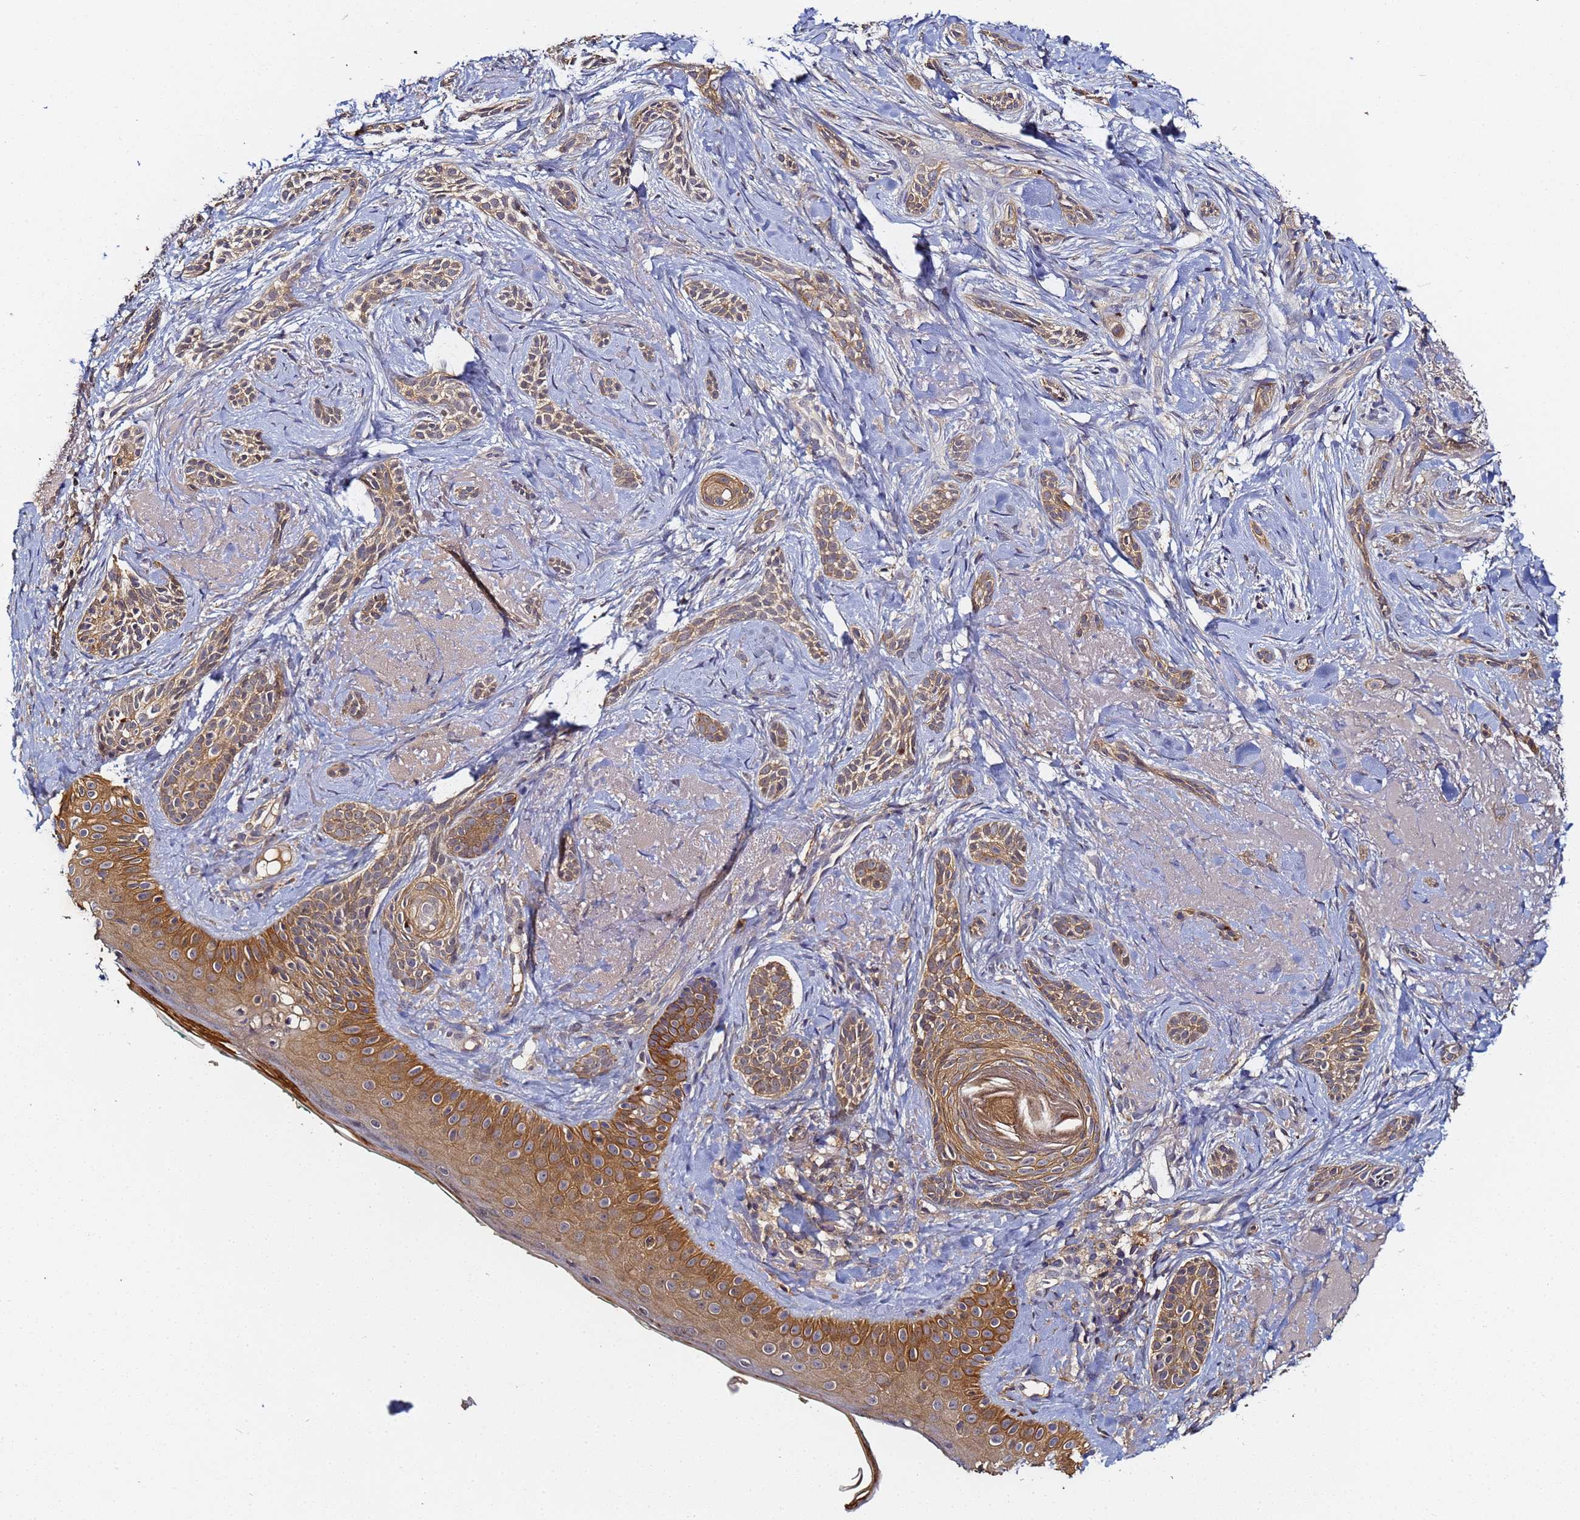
{"staining": {"intensity": "weak", "quantity": ">75%", "location": "cytoplasmic/membranous"}, "tissue": "skin cancer", "cell_type": "Tumor cells", "image_type": "cancer", "snomed": [{"axis": "morphology", "description": "Basal cell carcinoma"}, {"axis": "topography", "description": "Skin"}], "caption": "Basal cell carcinoma (skin) was stained to show a protein in brown. There is low levels of weak cytoplasmic/membranous expression in approximately >75% of tumor cells.", "gene": "LRRC69", "patient": {"sex": "male", "age": 71}}